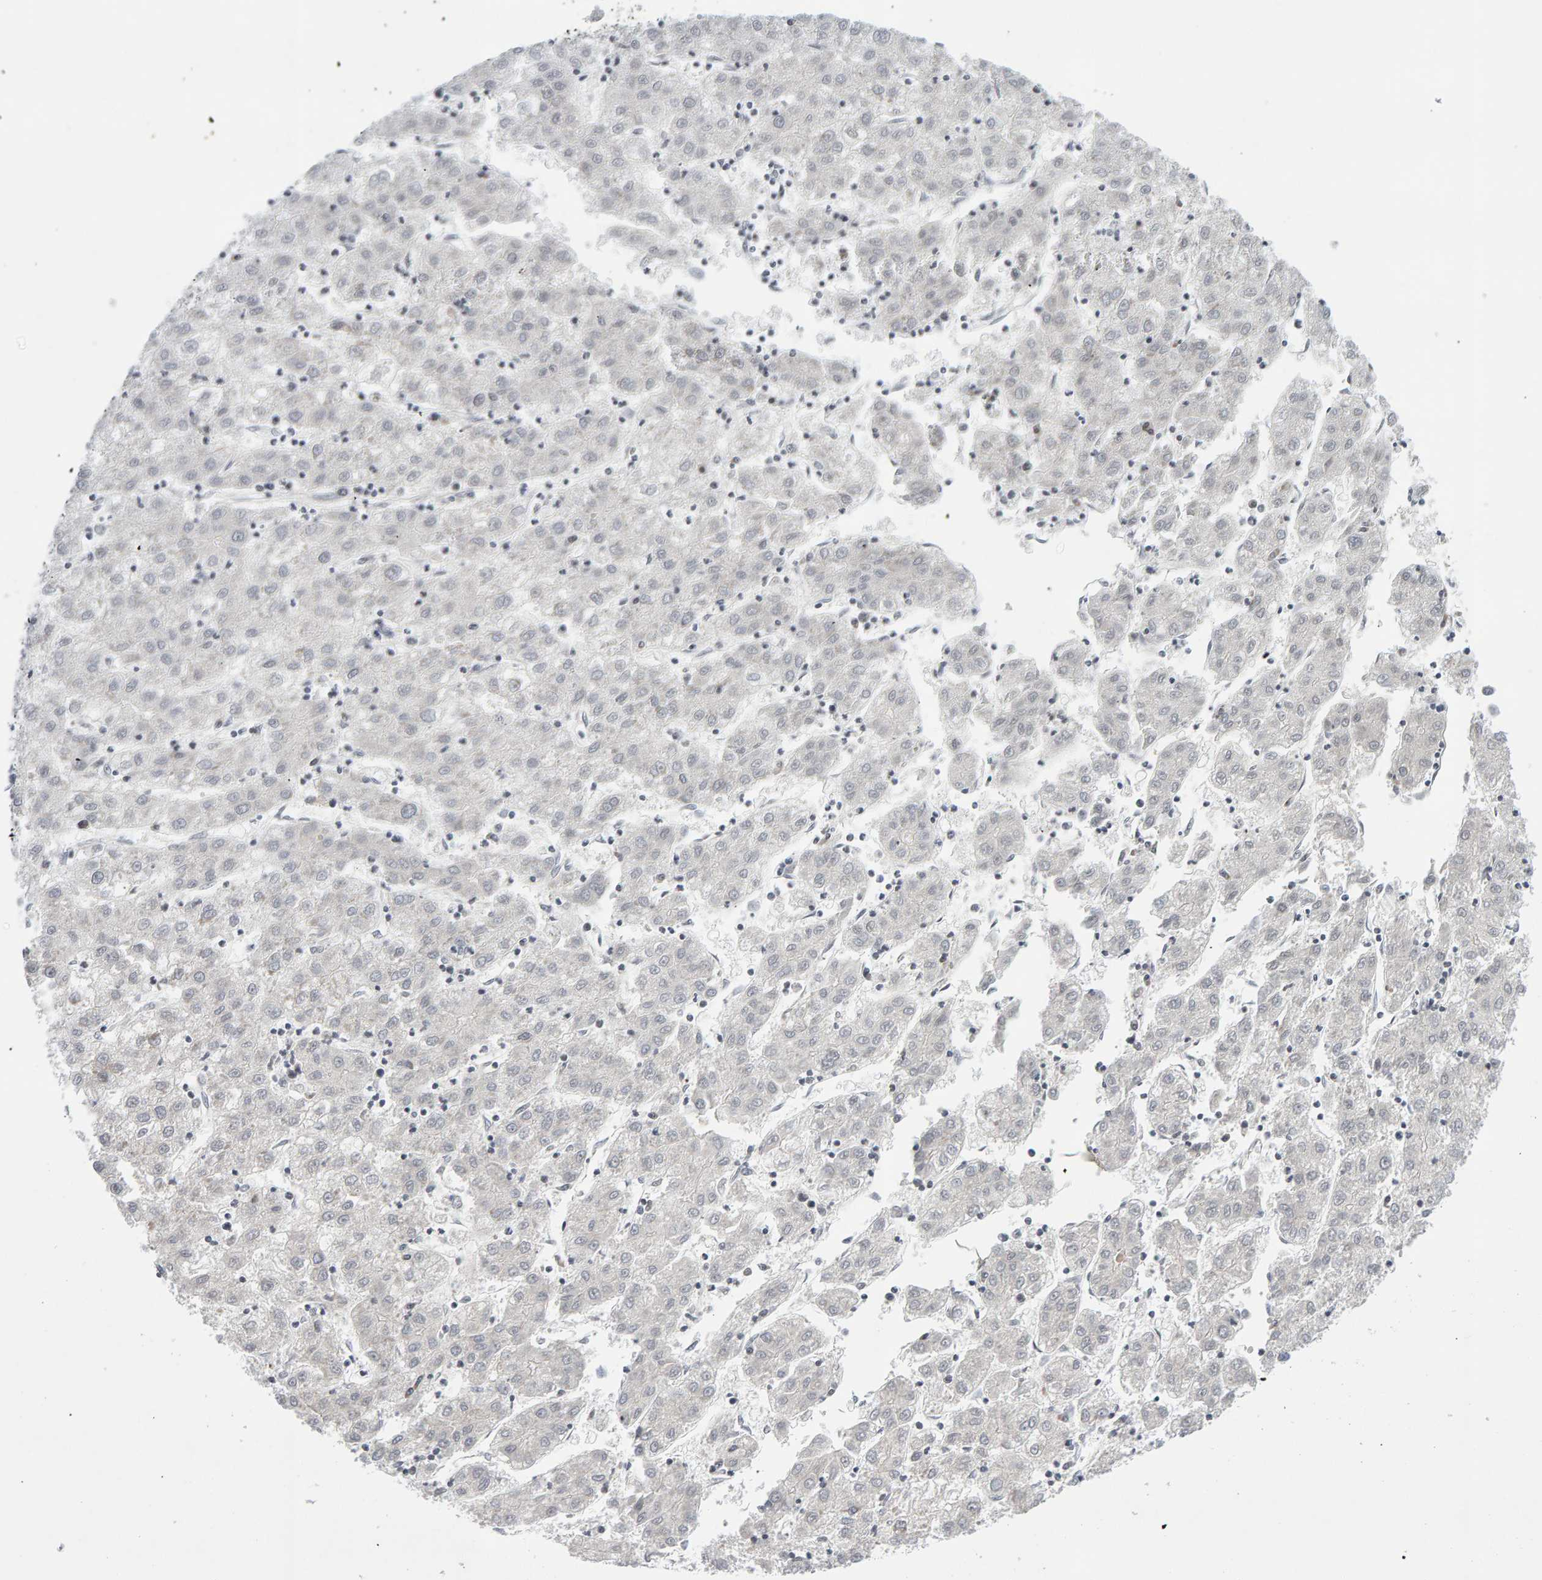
{"staining": {"intensity": "negative", "quantity": "none", "location": "none"}, "tissue": "liver cancer", "cell_type": "Tumor cells", "image_type": "cancer", "snomed": [{"axis": "morphology", "description": "Carcinoma, Hepatocellular, NOS"}, {"axis": "topography", "description": "Liver"}], "caption": "Immunohistochemistry (IHC) histopathology image of hepatocellular carcinoma (liver) stained for a protein (brown), which demonstrates no expression in tumor cells. The staining is performed using DAB brown chromogen with nuclei counter-stained in using hematoxylin.", "gene": "LZTS1", "patient": {"sex": "male", "age": 72}}